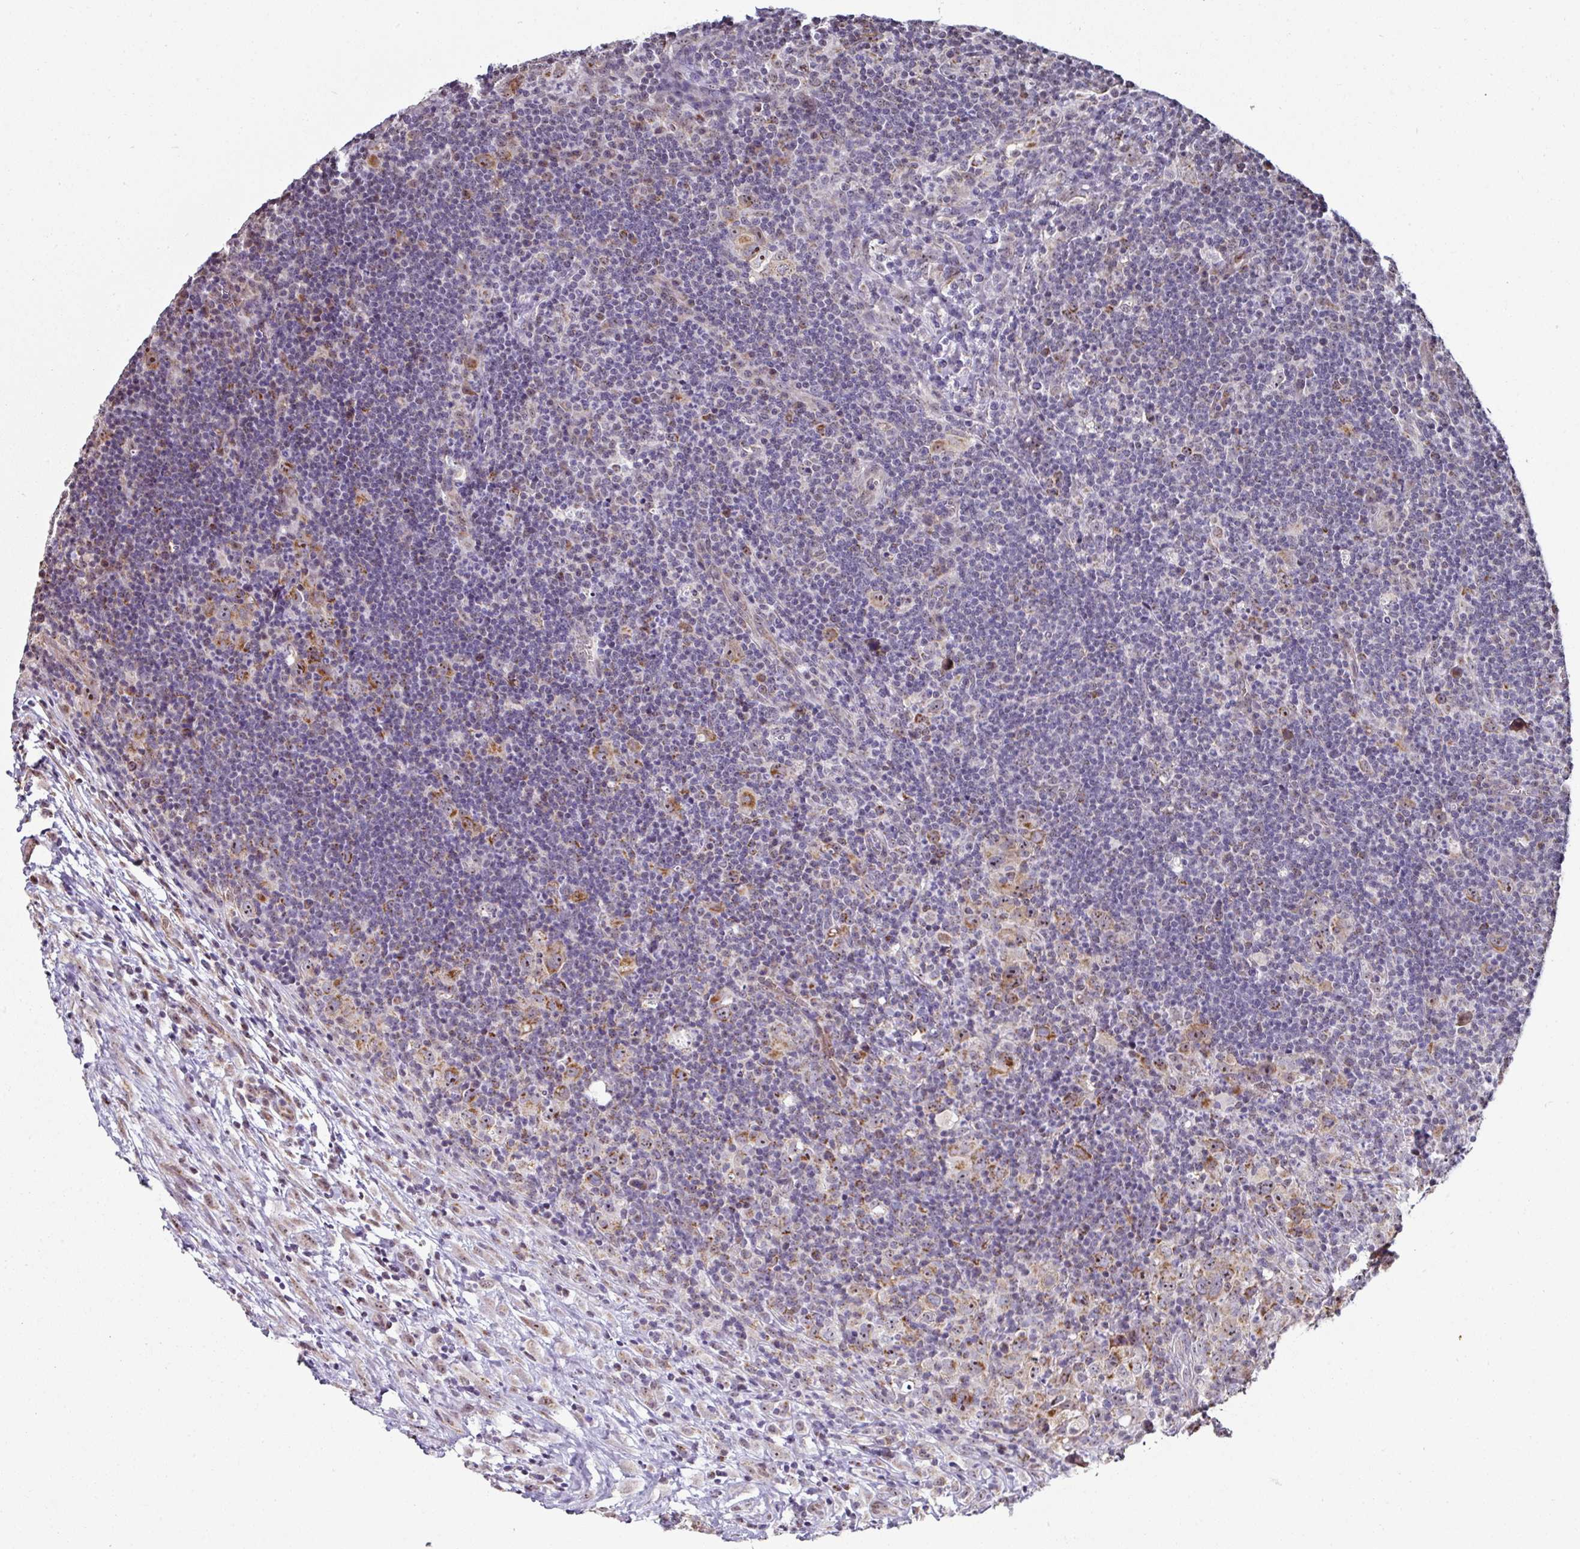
{"staining": {"intensity": "moderate", "quantity": ">75%", "location": "cytoplasmic/membranous,nuclear"}, "tissue": "lymphoma", "cell_type": "Tumor cells", "image_type": "cancer", "snomed": [{"axis": "morphology", "description": "Hodgkin's disease, NOS"}, {"axis": "topography", "description": "Lymph node"}], "caption": "Immunohistochemical staining of lymphoma exhibits moderate cytoplasmic/membranous and nuclear protein positivity in approximately >75% of tumor cells. (brown staining indicates protein expression, while blue staining denotes nuclei).", "gene": "NACC2", "patient": {"sex": "female", "age": 18}}